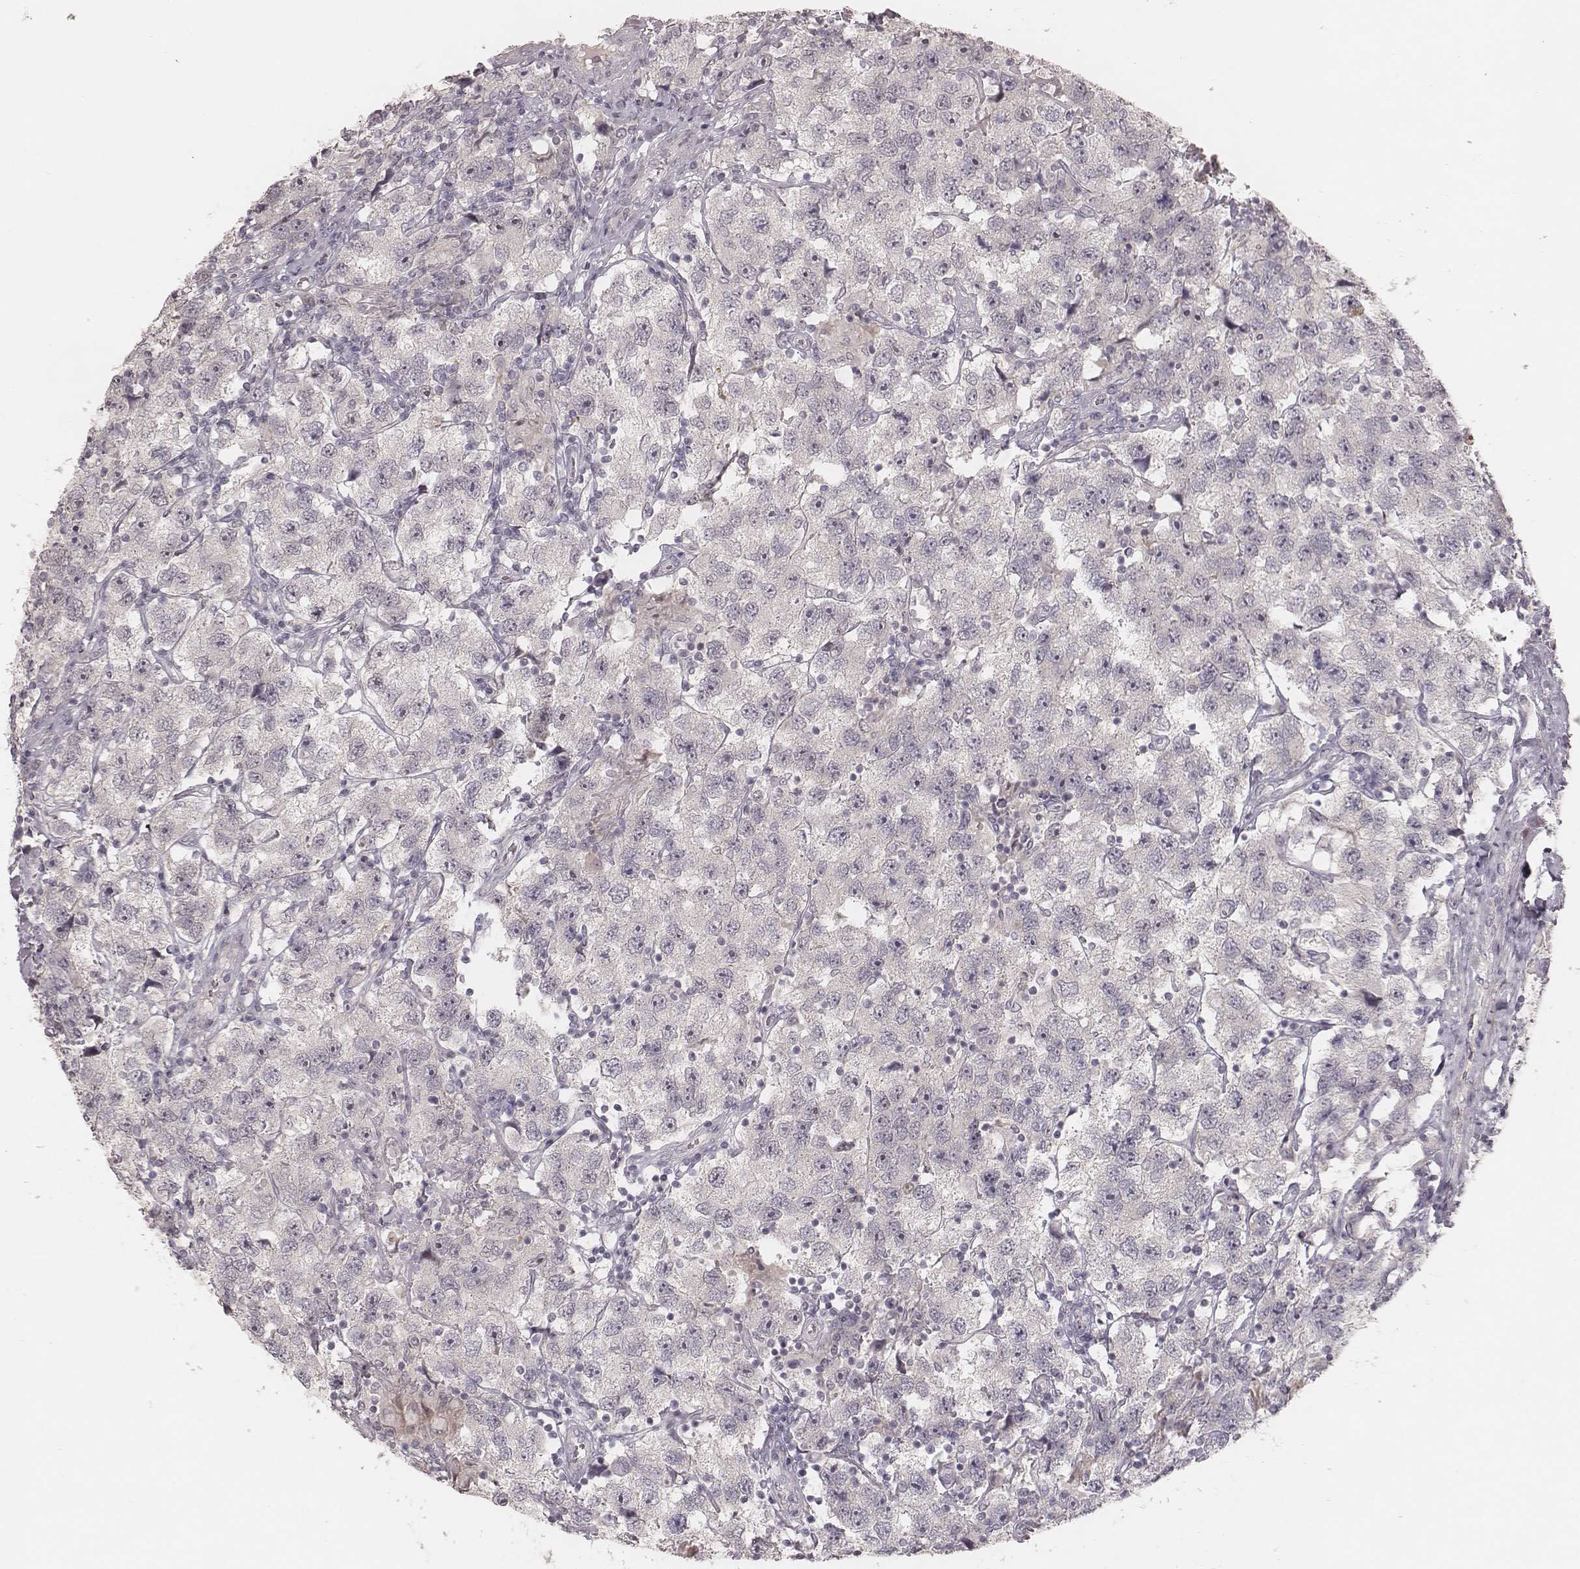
{"staining": {"intensity": "negative", "quantity": "none", "location": "none"}, "tissue": "testis cancer", "cell_type": "Tumor cells", "image_type": "cancer", "snomed": [{"axis": "morphology", "description": "Seminoma, NOS"}, {"axis": "topography", "description": "Testis"}], "caption": "DAB (3,3'-diaminobenzidine) immunohistochemical staining of human testis seminoma demonstrates no significant expression in tumor cells.", "gene": "FAM13B", "patient": {"sex": "male", "age": 26}}